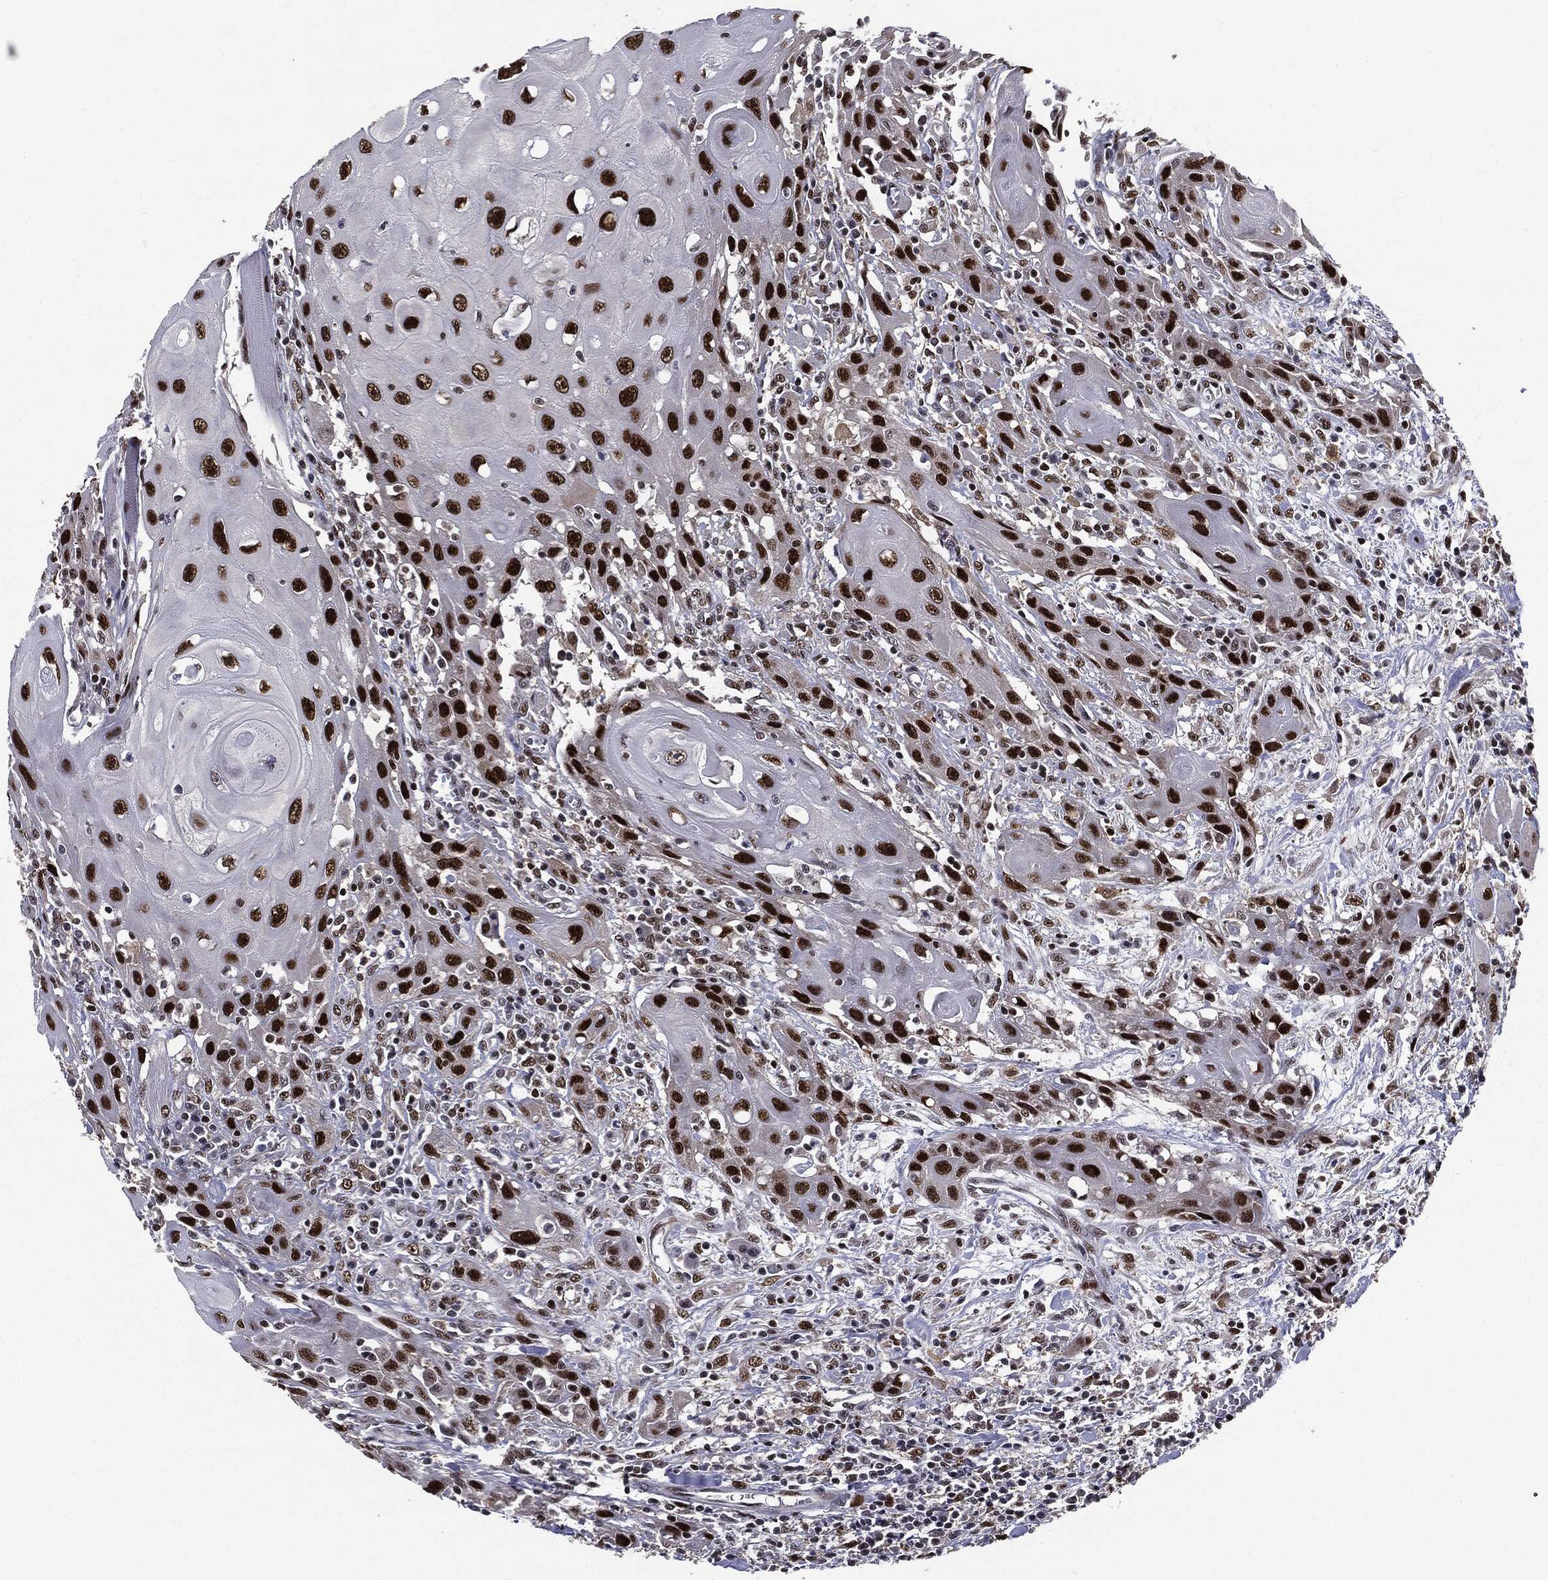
{"staining": {"intensity": "strong", "quantity": ">75%", "location": "nuclear"}, "tissue": "head and neck cancer", "cell_type": "Tumor cells", "image_type": "cancer", "snomed": [{"axis": "morphology", "description": "Normal tissue, NOS"}, {"axis": "morphology", "description": "Squamous cell carcinoma, NOS"}, {"axis": "topography", "description": "Oral tissue"}, {"axis": "topography", "description": "Head-Neck"}], "caption": "Head and neck cancer stained for a protein demonstrates strong nuclear positivity in tumor cells.", "gene": "JUN", "patient": {"sex": "male", "age": 71}}